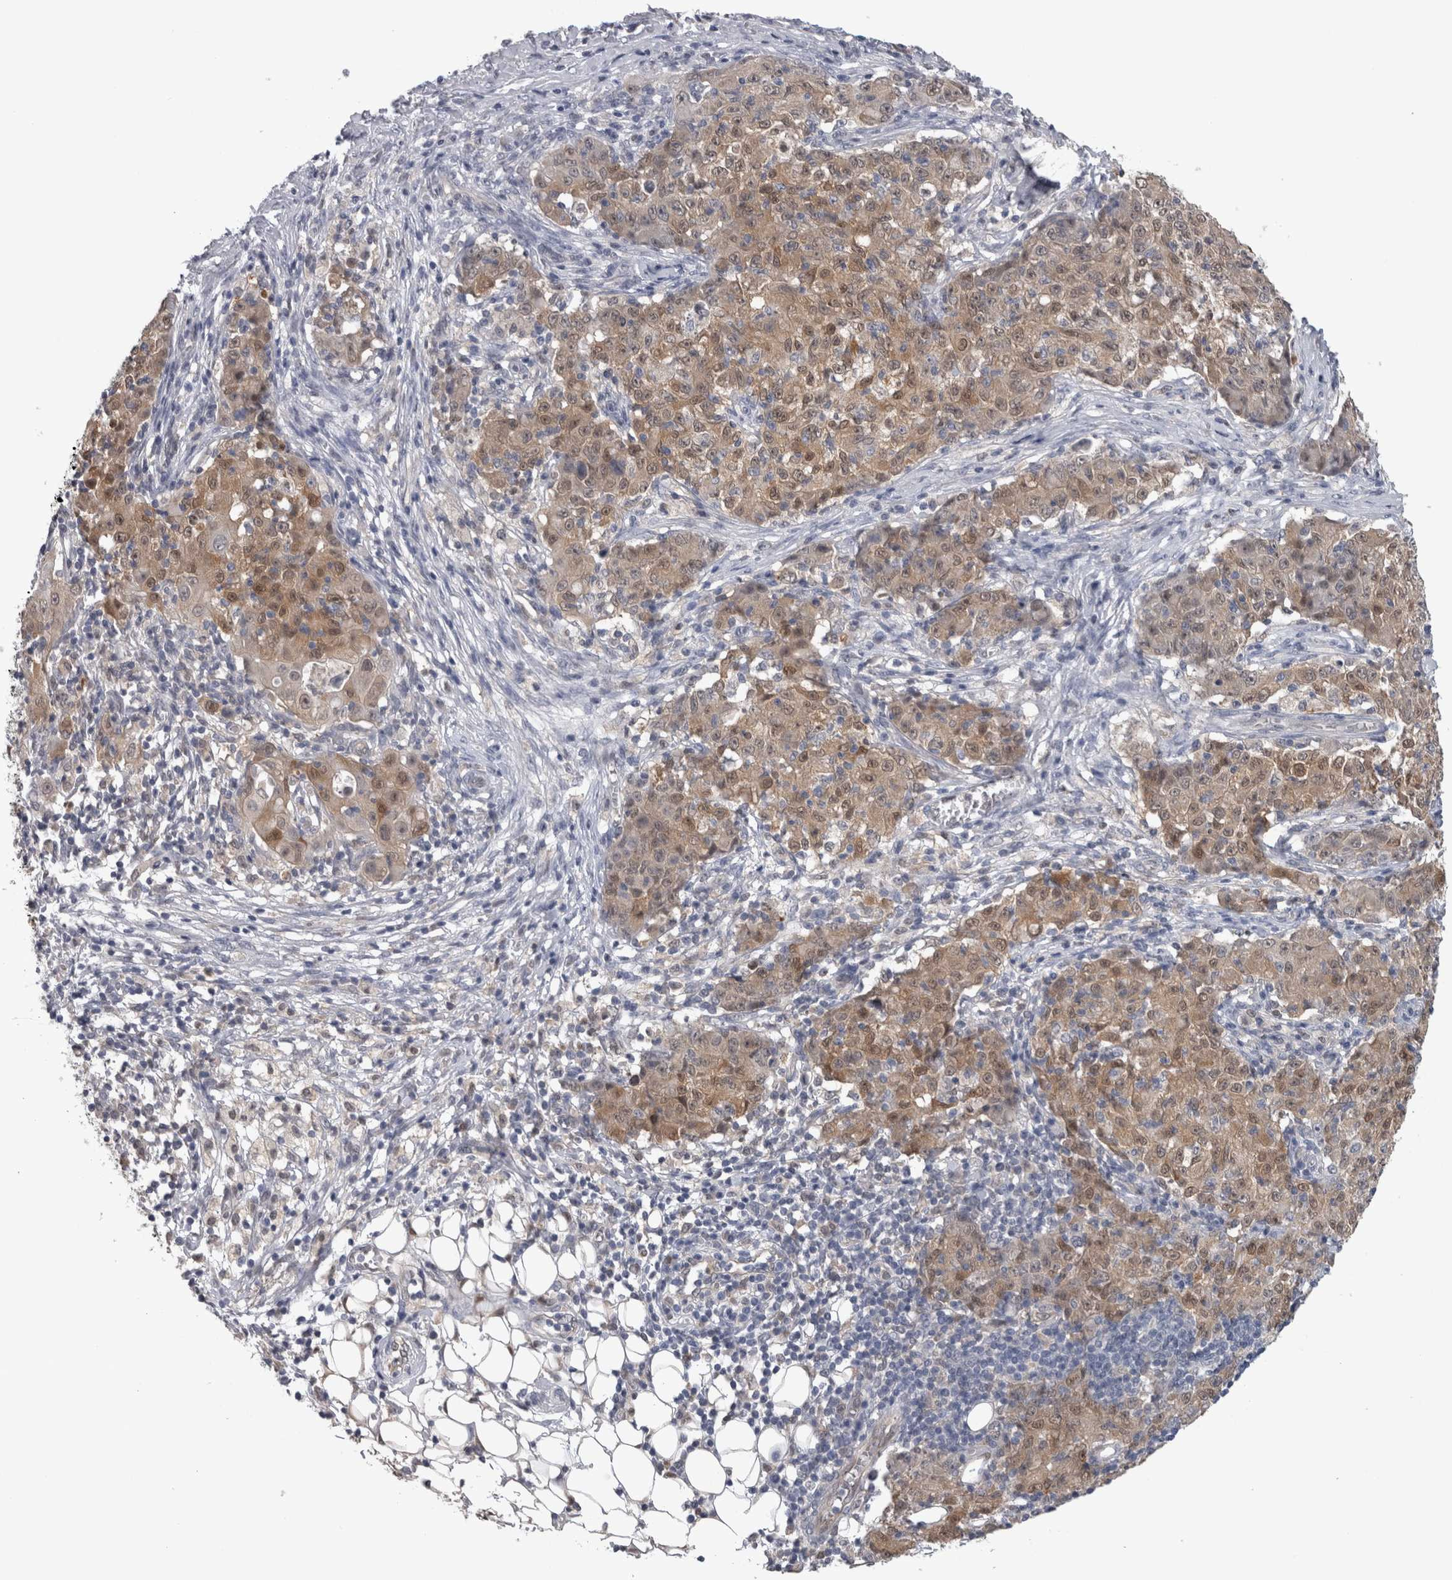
{"staining": {"intensity": "moderate", "quantity": ">75%", "location": "cytoplasmic/membranous,nuclear"}, "tissue": "ovarian cancer", "cell_type": "Tumor cells", "image_type": "cancer", "snomed": [{"axis": "morphology", "description": "Carcinoma, endometroid"}, {"axis": "topography", "description": "Ovary"}], "caption": "IHC histopathology image of neoplastic tissue: human ovarian cancer (endometroid carcinoma) stained using immunohistochemistry shows medium levels of moderate protein expression localized specifically in the cytoplasmic/membranous and nuclear of tumor cells, appearing as a cytoplasmic/membranous and nuclear brown color.", "gene": "NAPRT", "patient": {"sex": "female", "age": 42}}